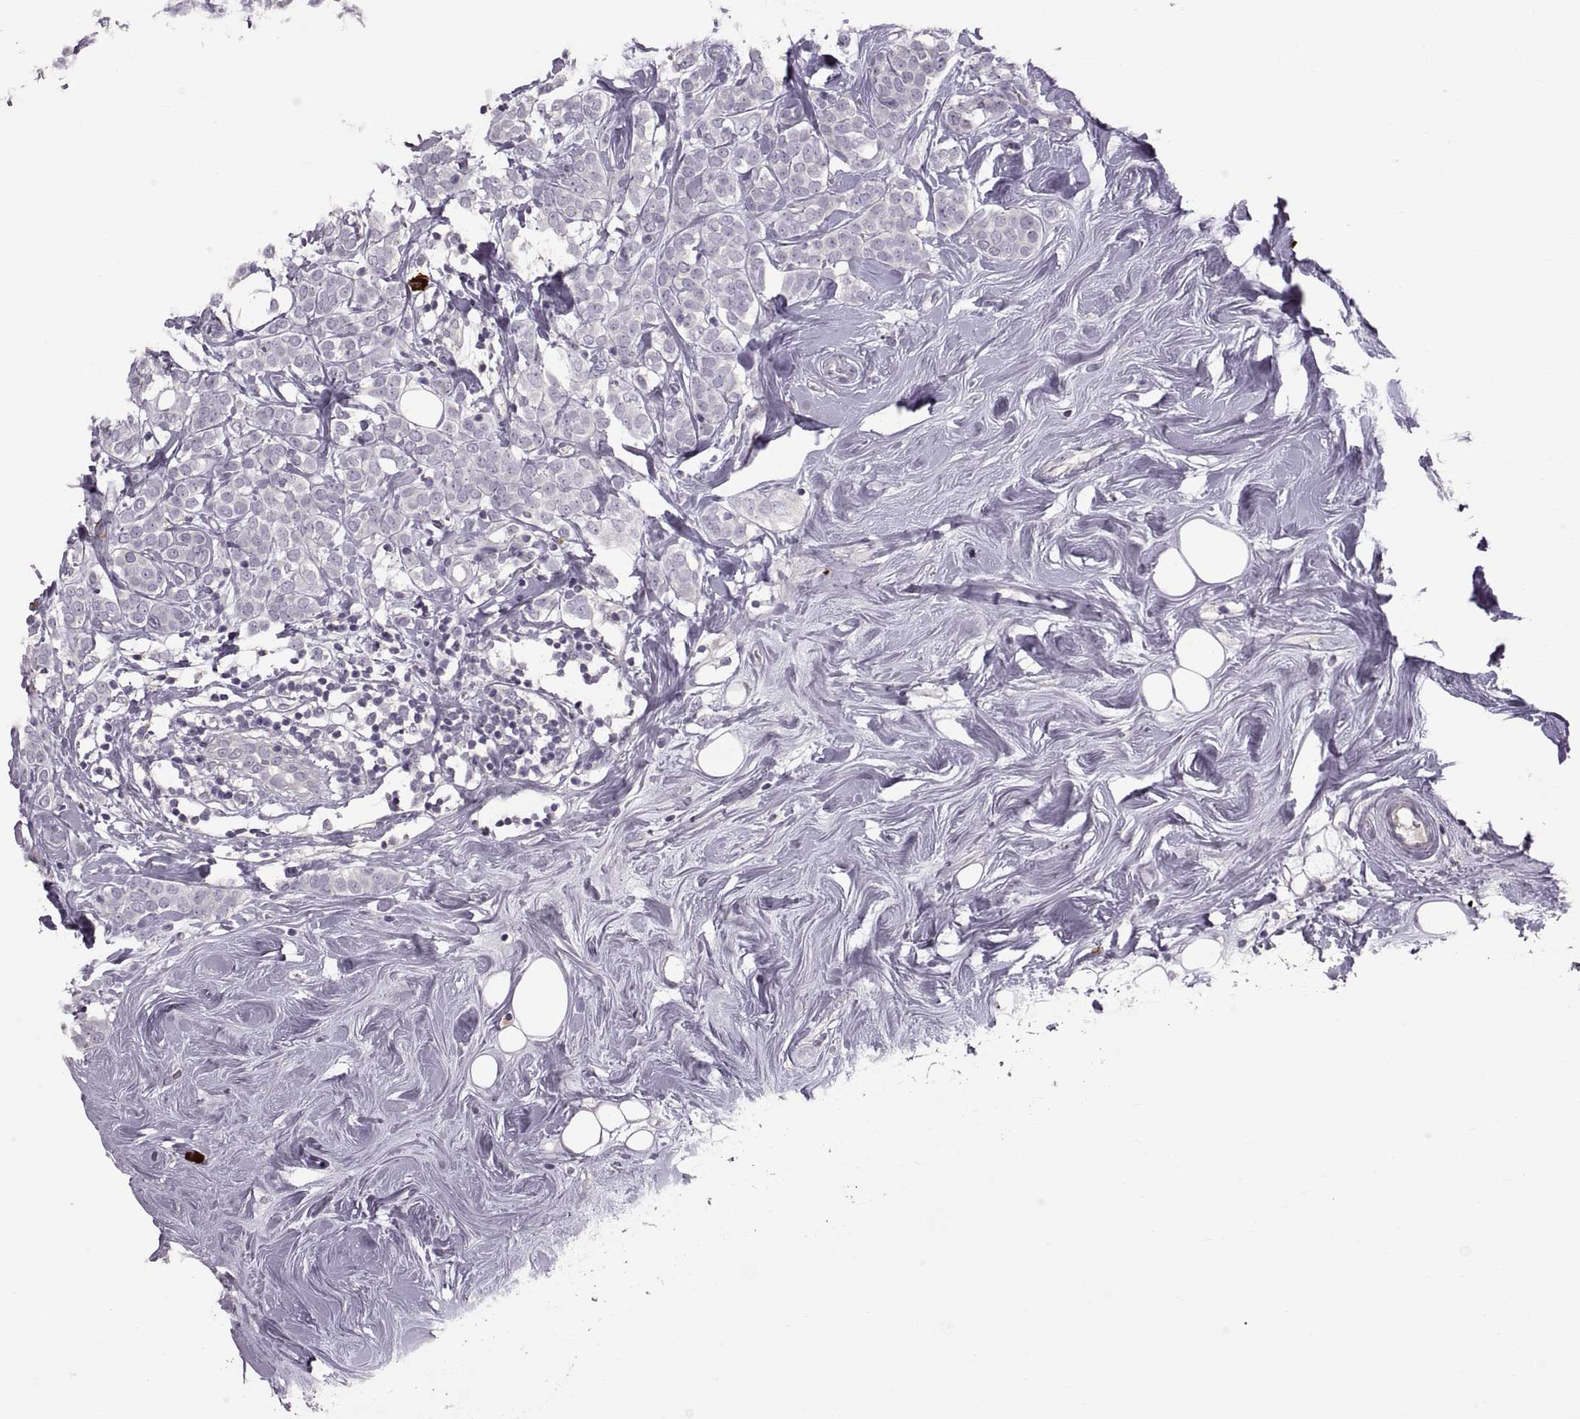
{"staining": {"intensity": "negative", "quantity": "none", "location": "none"}, "tissue": "breast cancer", "cell_type": "Tumor cells", "image_type": "cancer", "snomed": [{"axis": "morphology", "description": "Lobular carcinoma"}, {"axis": "topography", "description": "Breast"}], "caption": "This photomicrograph is of lobular carcinoma (breast) stained with IHC to label a protein in brown with the nuclei are counter-stained blue. There is no staining in tumor cells.", "gene": "WFDC8", "patient": {"sex": "female", "age": 49}}